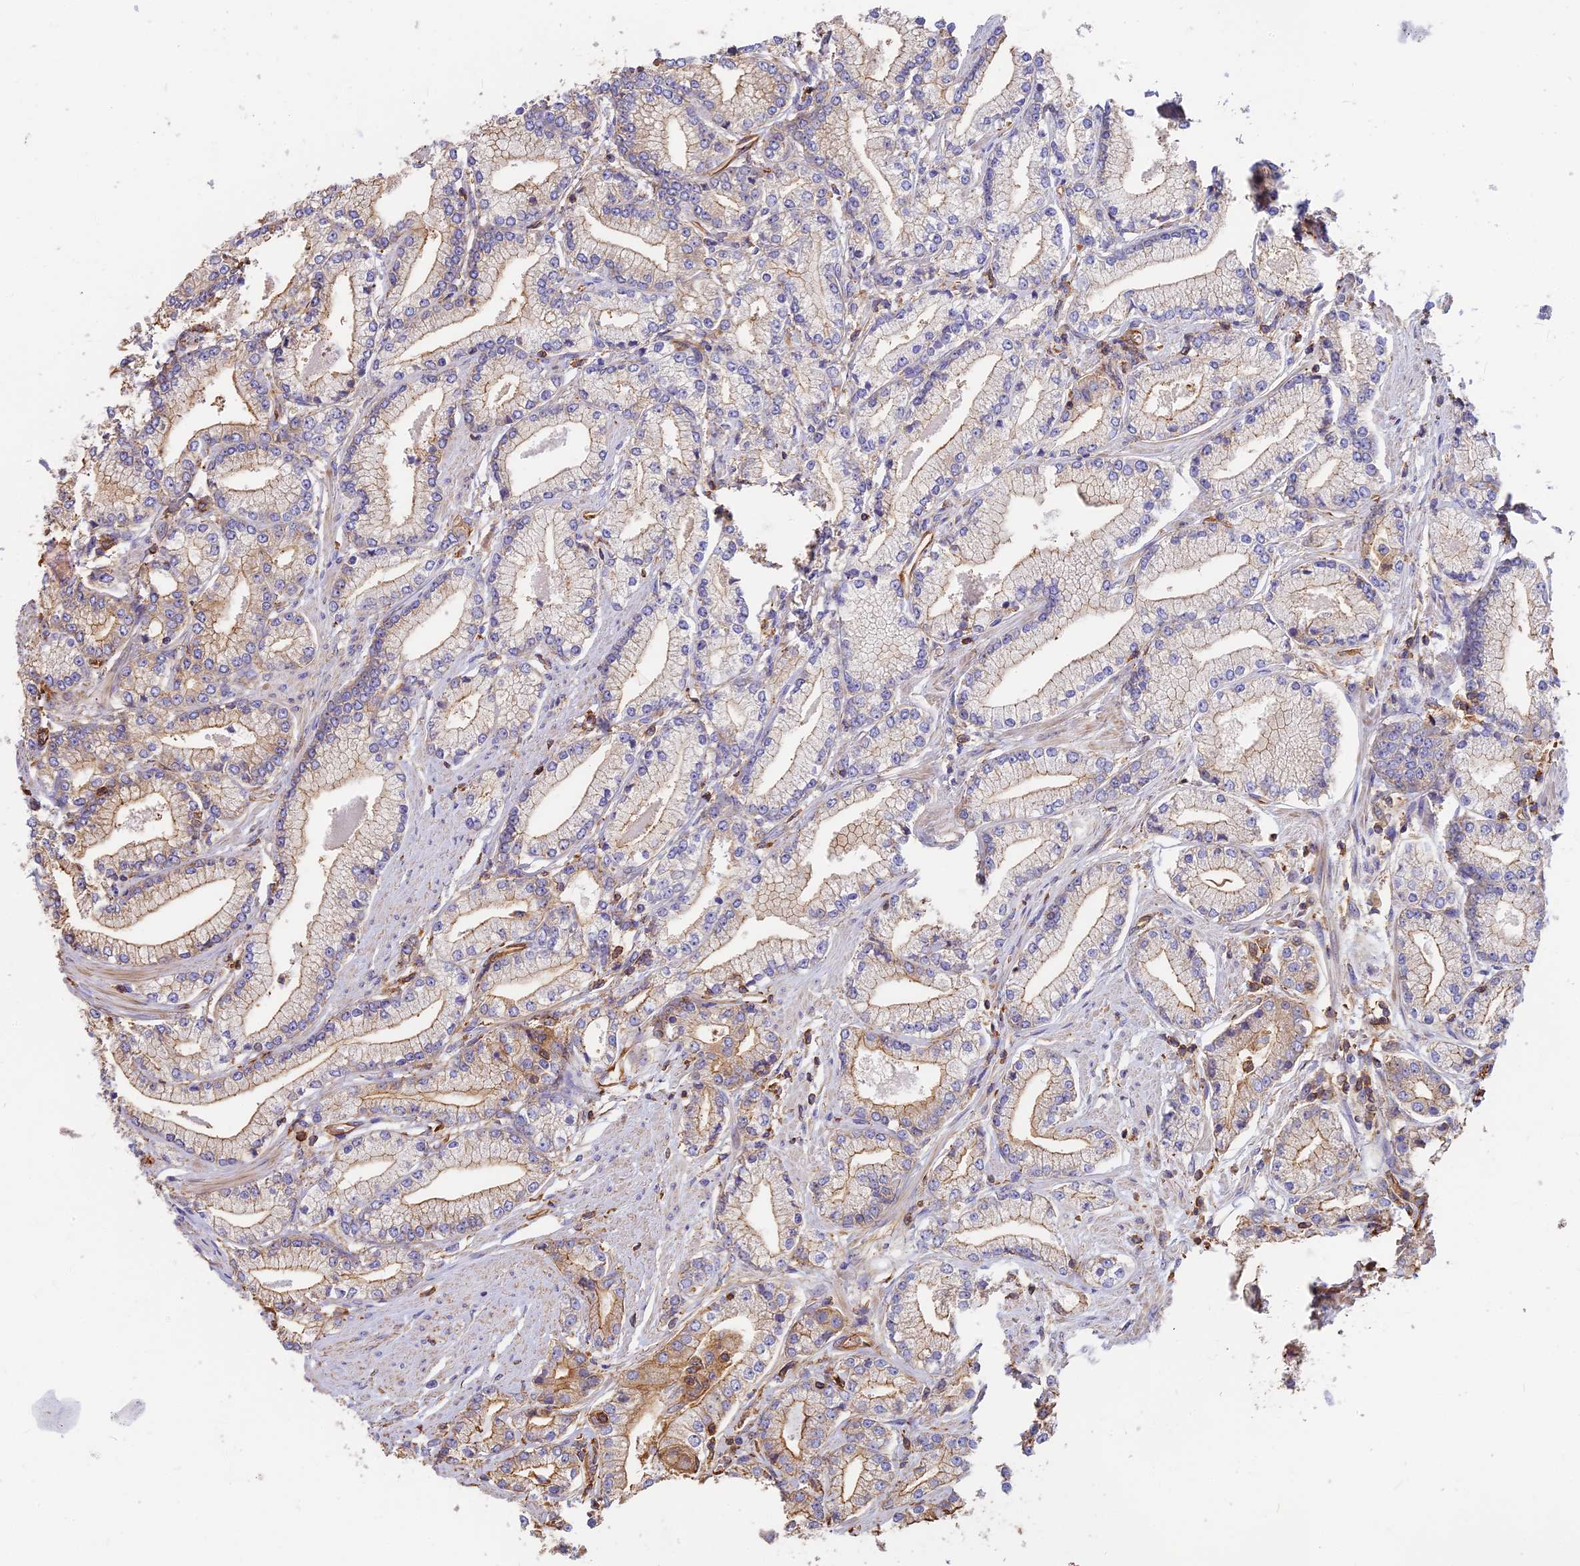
{"staining": {"intensity": "weak", "quantity": "25%-75%", "location": "cytoplasmic/membranous"}, "tissue": "prostate cancer", "cell_type": "Tumor cells", "image_type": "cancer", "snomed": [{"axis": "morphology", "description": "Adenocarcinoma, High grade"}, {"axis": "topography", "description": "Prostate"}], "caption": "Immunohistochemistry (IHC) micrograph of prostate cancer (high-grade adenocarcinoma) stained for a protein (brown), which displays low levels of weak cytoplasmic/membranous expression in approximately 25%-75% of tumor cells.", "gene": "VPS18", "patient": {"sex": "male", "age": 67}}